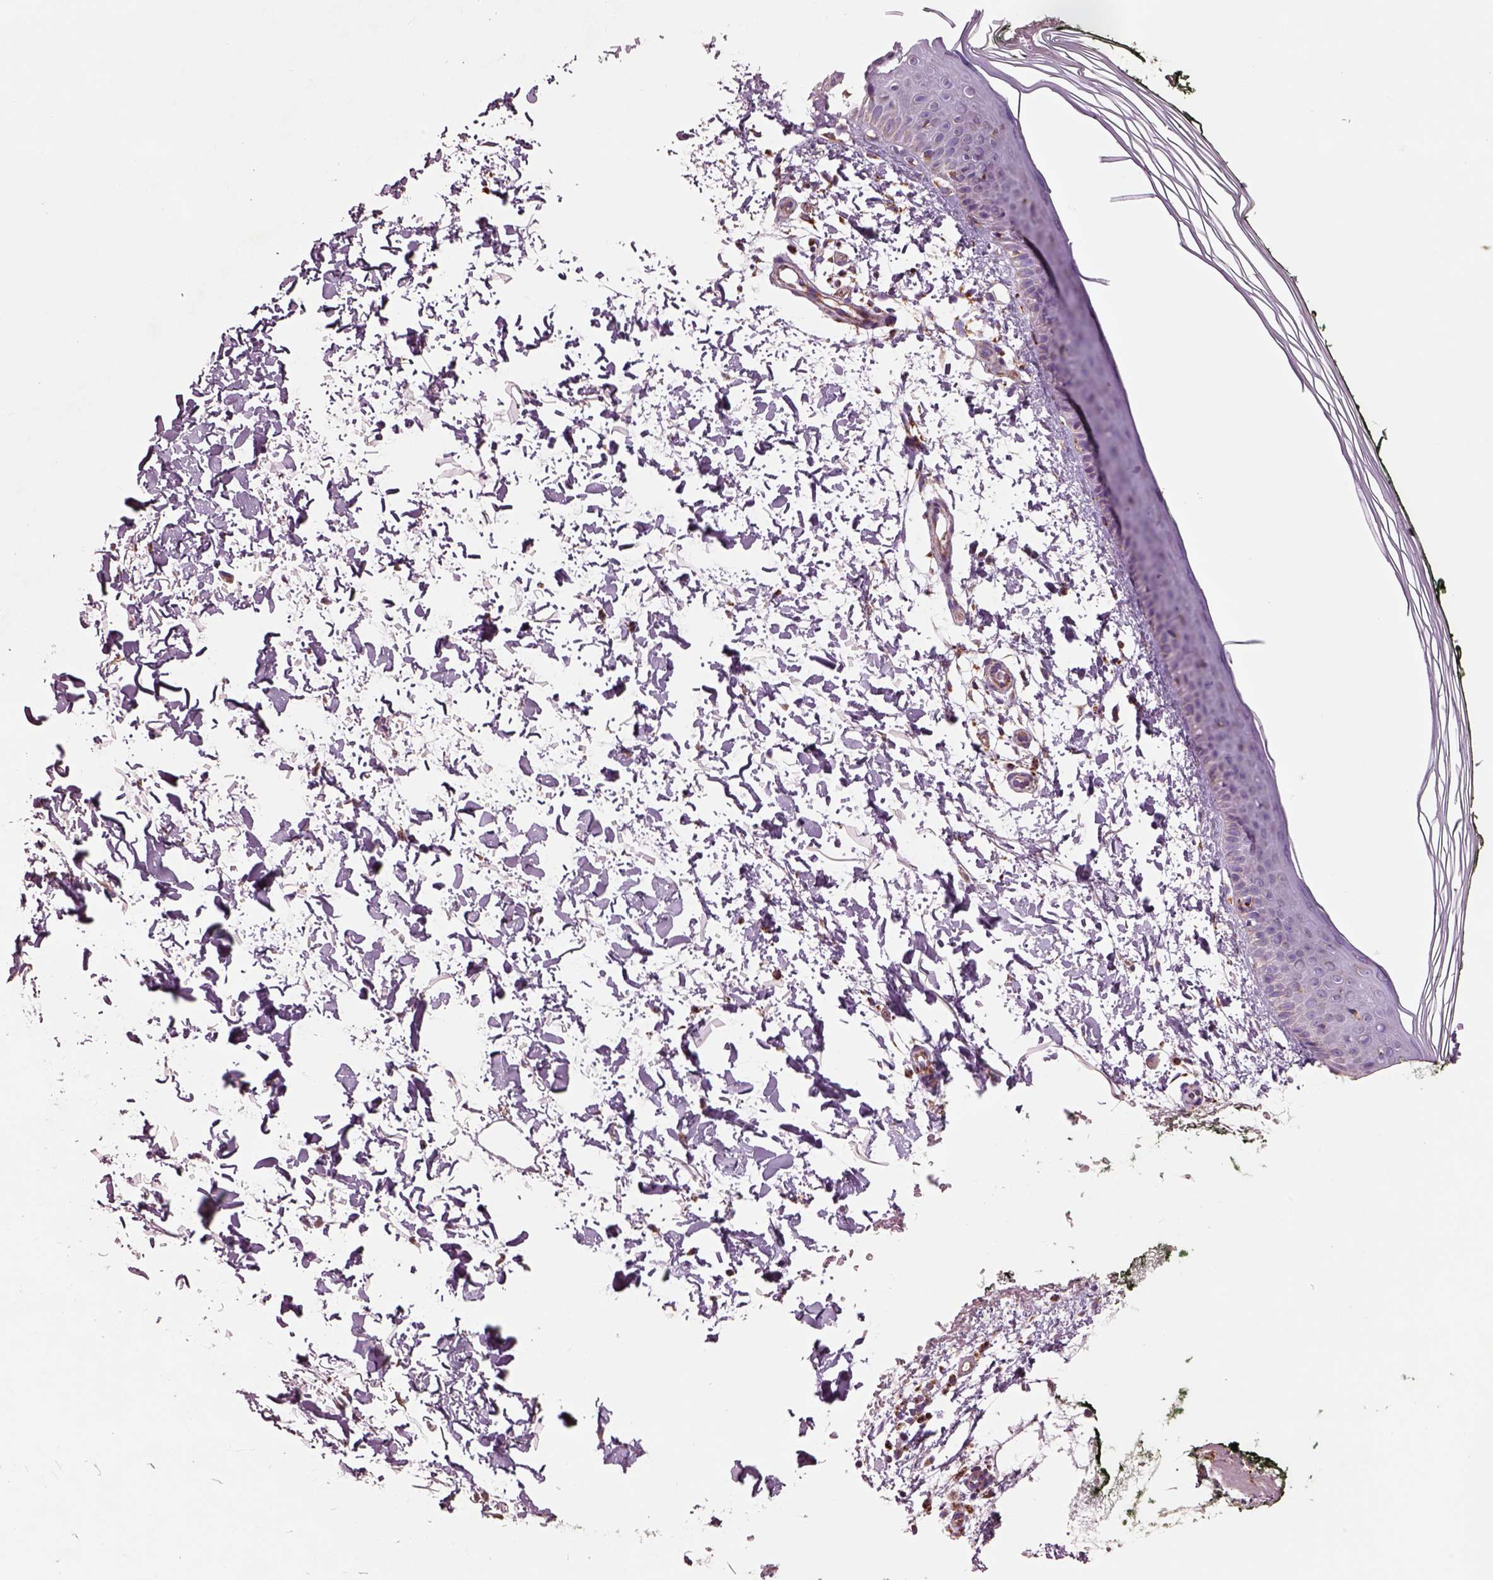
{"staining": {"intensity": "negative", "quantity": "none", "location": "none"}, "tissue": "skin", "cell_type": "Fibroblasts", "image_type": "normal", "snomed": [{"axis": "morphology", "description": "Normal tissue, NOS"}, {"axis": "topography", "description": "Skin"}], "caption": "IHC image of normal skin stained for a protein (brown), which demonstrates no staining in fibroblasts.", "gene": "SLC25A24", "patient": {"sex": "female", "age": 62}}